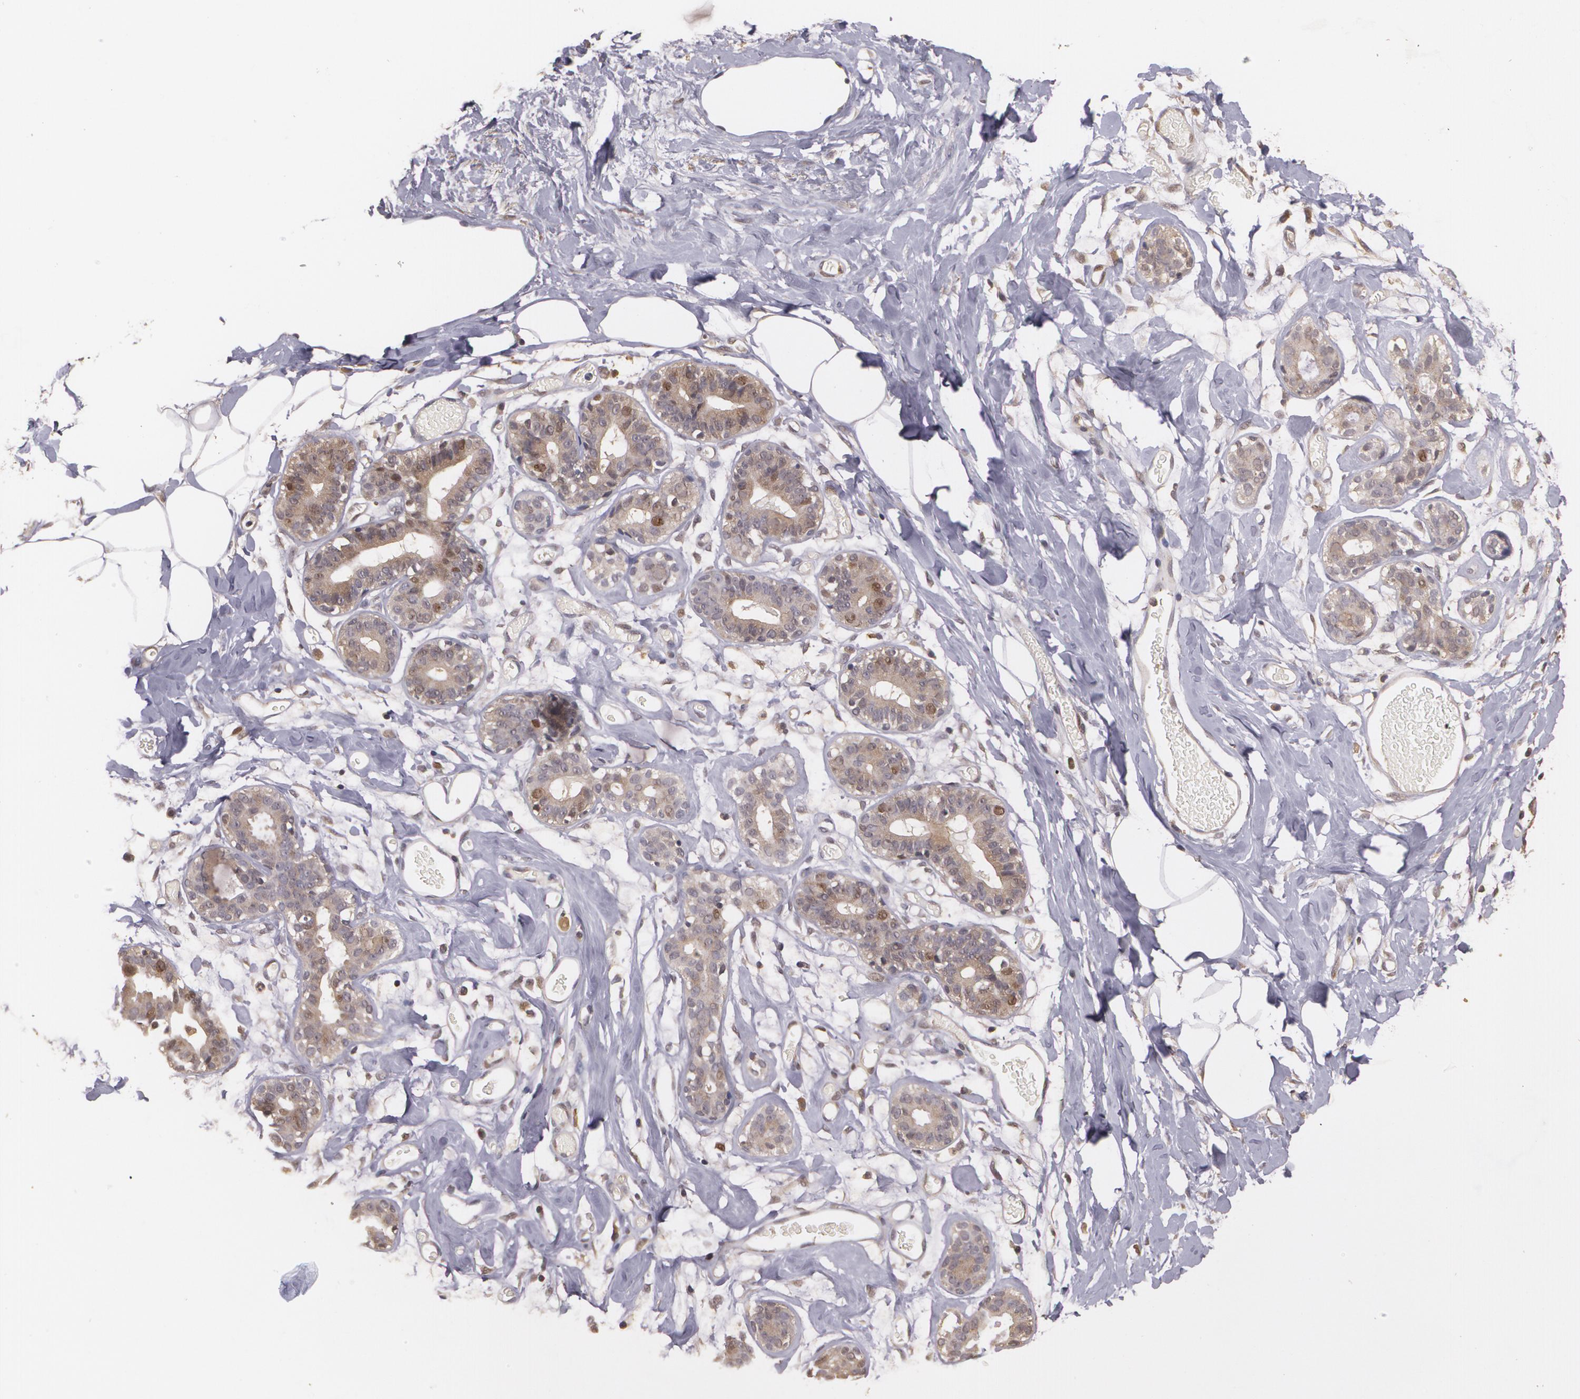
{"staining": {"intensity": "negative", "quantity": "none", "location": "none"}, "tissue": "breast", "cell_type": "Adipocytes", "image_type": "normal", "snomed": [{"axis": "morphology", "description": "Normal tissue, NOS"}, {"axis": "topography", "description": "Breast"}], "caption": "Immunohistochemistry photomicrograph of benign human breast stained for a protein (brown), which reveals no positivity in adipocytes. The staining is performed using DAB (3,3'-diaminobenzidine) brown chromogen with nuclei counter-stained in using hematoxylin.", "gene": "BRCA1", "patient": {"sex": "female", "age": 23}}